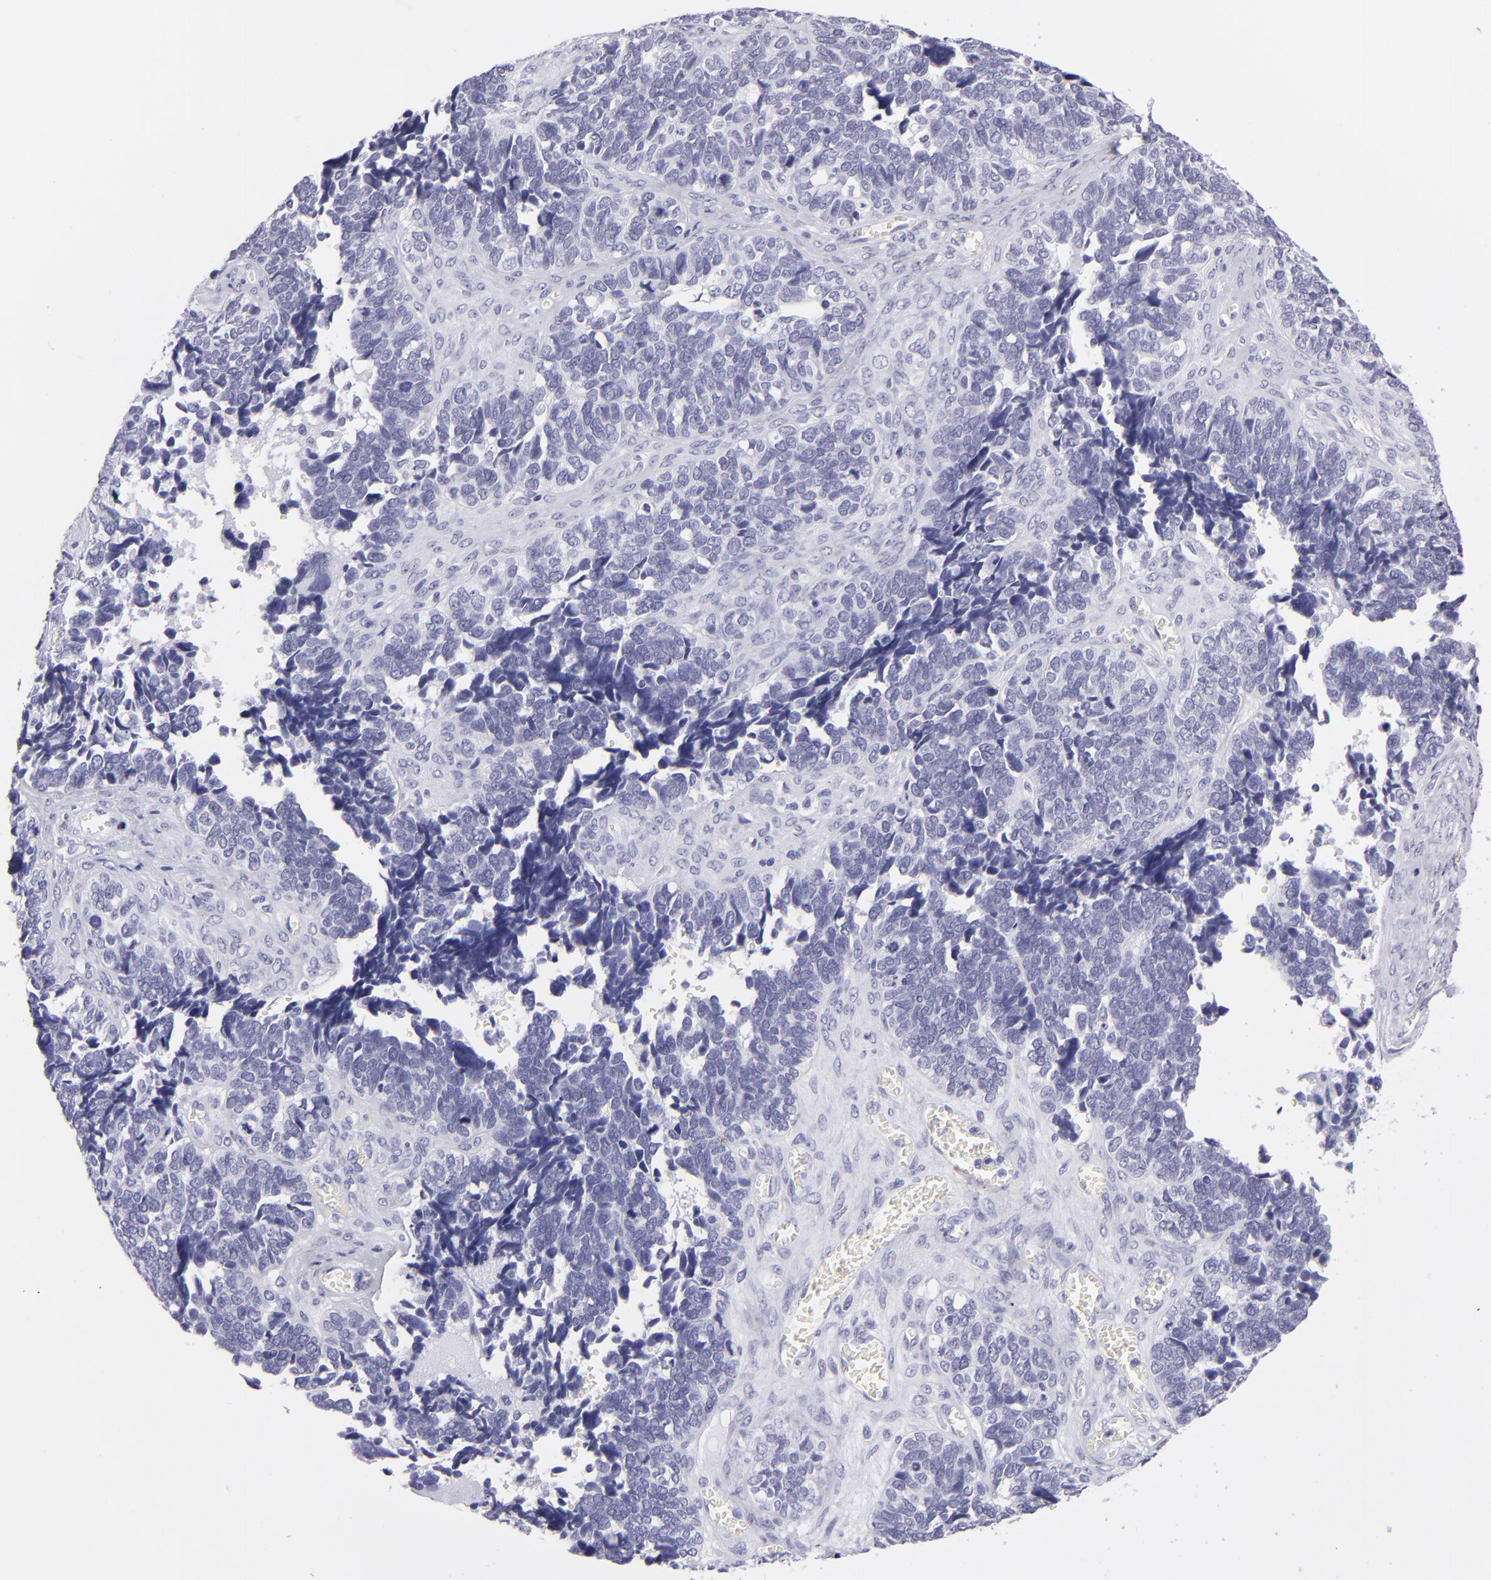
{"staining": {"intensity": "negative", "quantity": "none", "location": "none"}, "tissue": "ovarian cancer", "cell_type": "Tumor cells", "image_type": "cancer", "snomed": [{"axis": "morphology", "description": "Cystadenocarcinoma, serous, NOS"}, {"axis": "topography", "description": "Ovary"}], "caption": "Tumor cells are negative for brown protein staining in ovarian cancer (serous cystadenocarcinoma). The staining was performed using DAB (3,3'-diaminobenzidine) to visualize the protein expression in brown, while the nuclei were stained in blue with hematoxylin (Magnification: 20x).", "gene": "PVALB", "patient": {"sex": "female", "age": 77}}